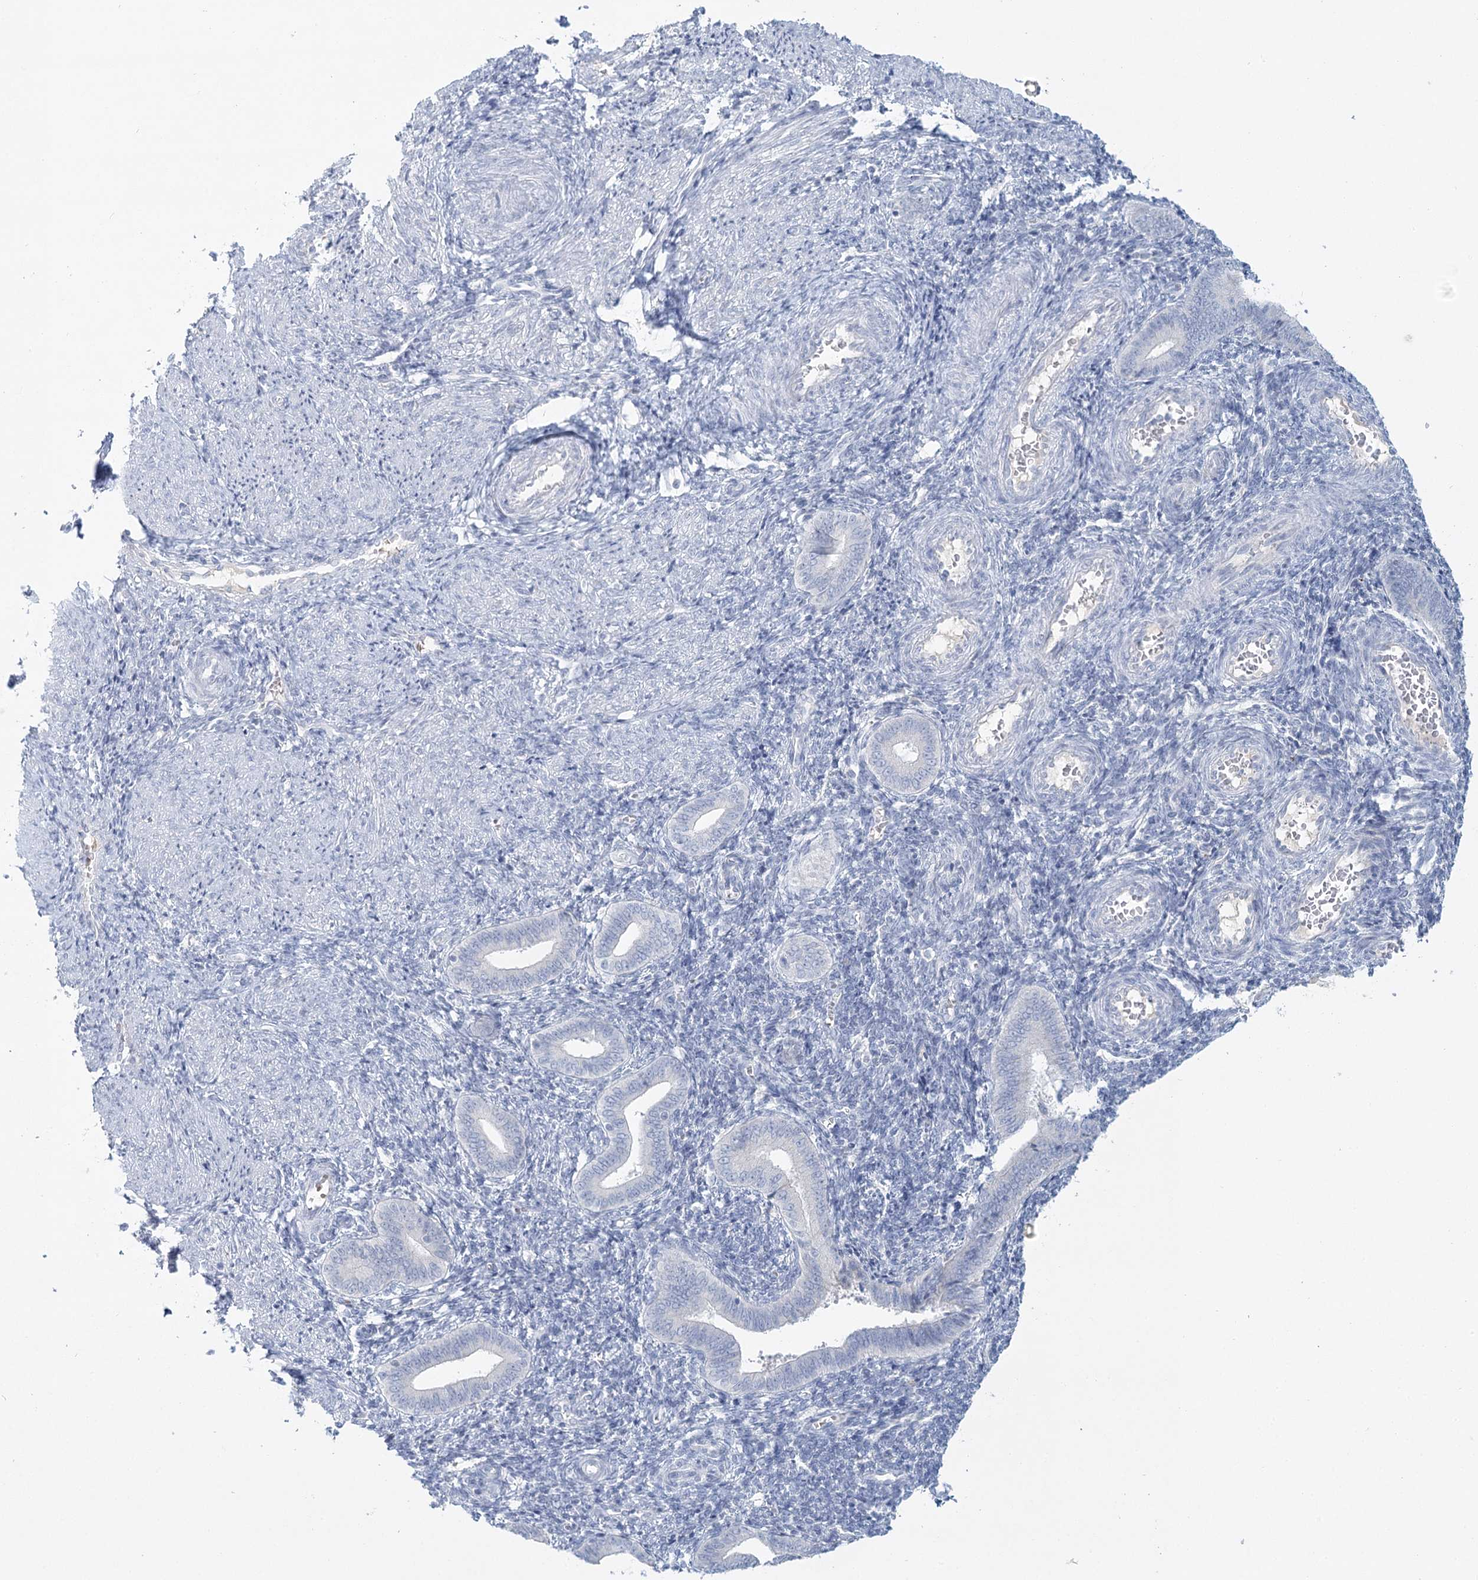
{"staining": {"intensity": "negative", "quantity": "none", "location": "none"}, "tissue": "endometrium", "cell_type": "Cells in endometrial stroma", "image_type": "normal", "snomed": [{"axis": "morphology", "description": "Normal tissue, NOS"}, {"axis": "topography", "description": "Uterus"}, {"axis": "topography", "description": "Endometrium"}], "caption": "Photomicrograph shows no significant protein staining in cells in endometrial stroma of normal endometrium.", "gene": "DMGDH", "patient": {"sex": "female", "age": 33}}